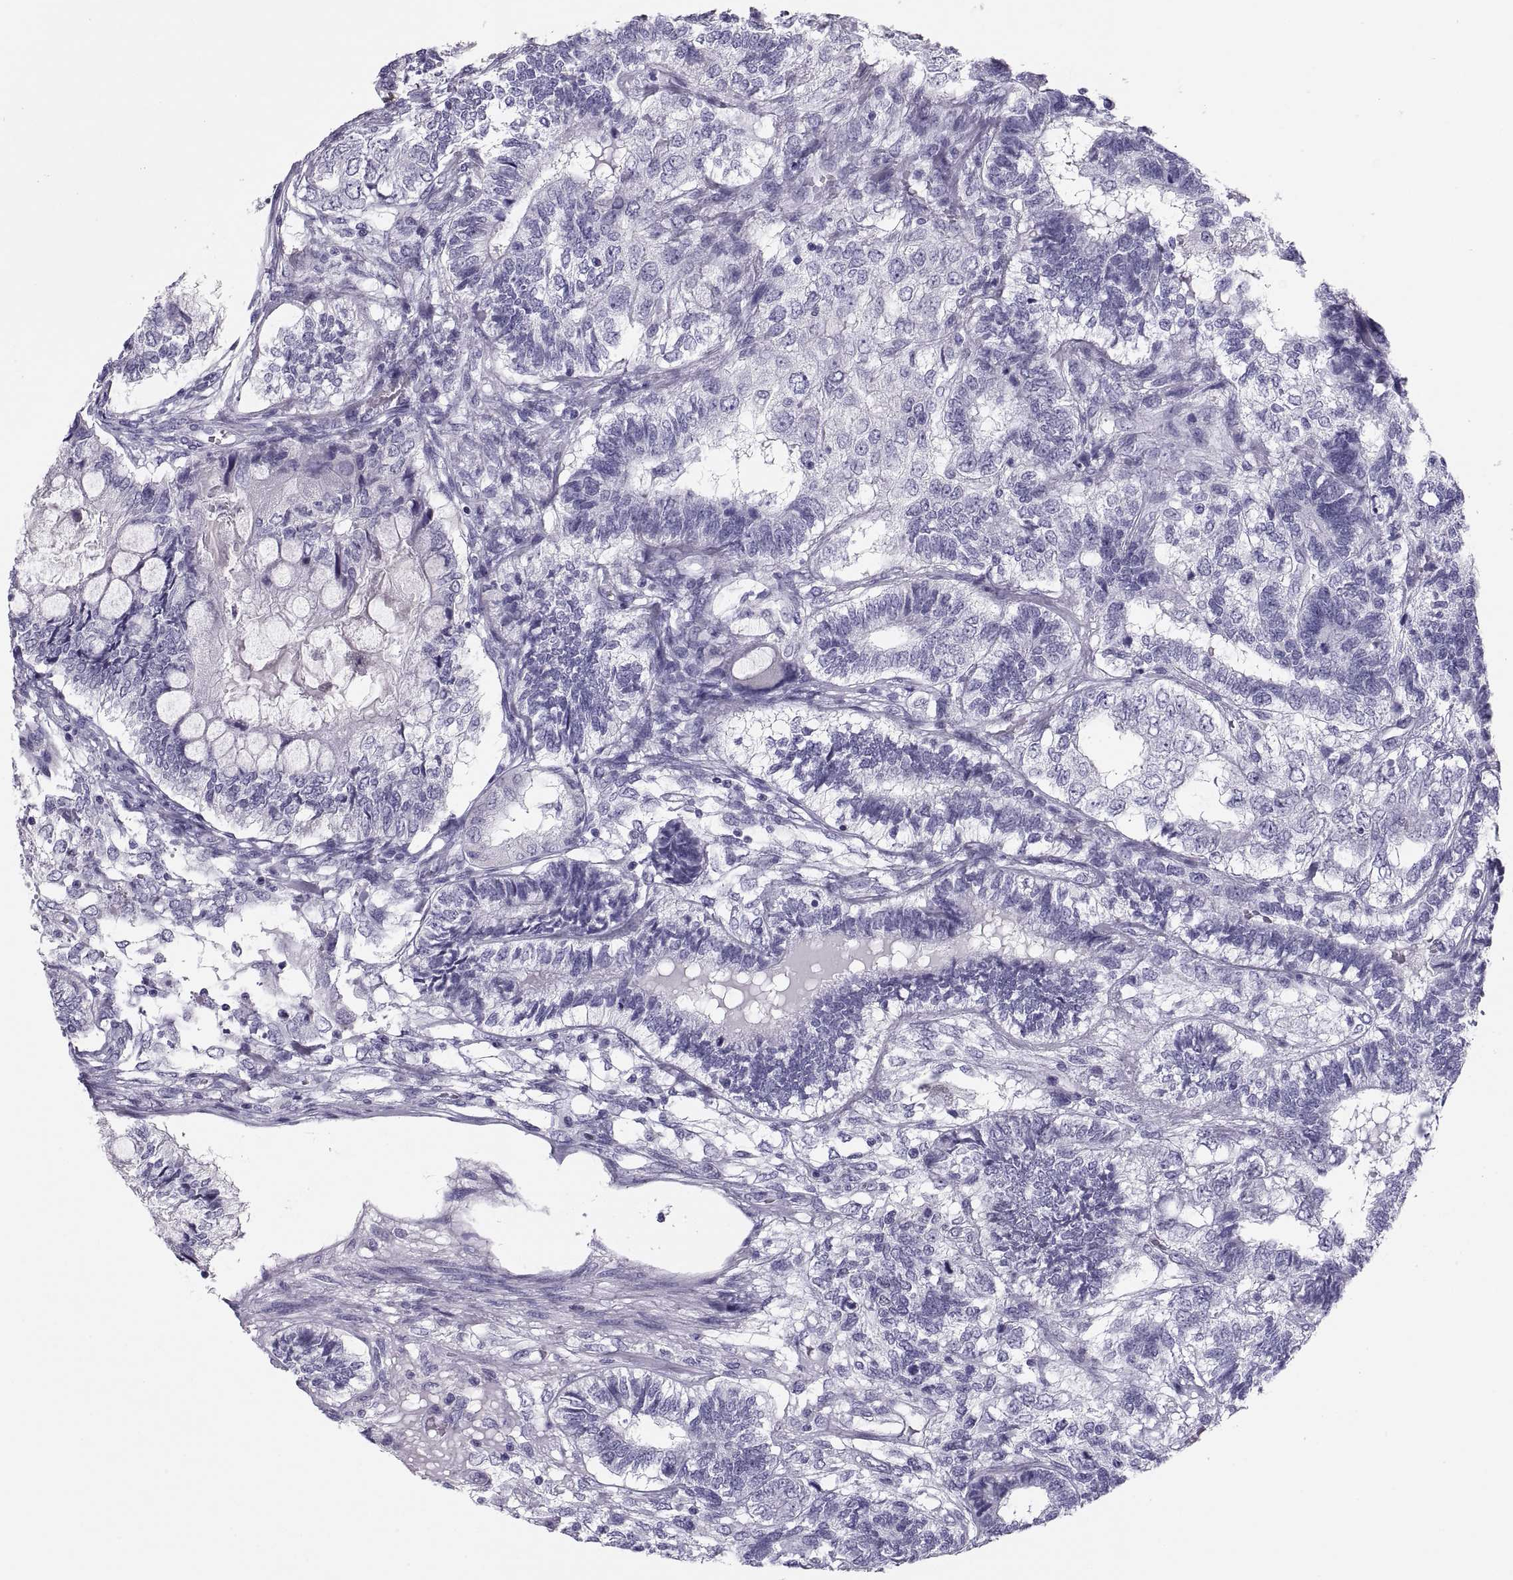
{"staining": {"intensity": "negative", "quantity": "none", "location": "none"}, "tissue": "testis cancer", "cell_type": "Tumor cells", "image_type": "cancer", "snomed": [{"axis": "morphology", "description": "Seminoma, NOS"}, {"axis": "morphology", "description": "Carcinoma, Embryonal, NOS"}, {"axis": "topography", "description": "Testis"}], "caption": "Tumor cells show no significant protein expression in testis cancer. (Brightfield microscopy of DAB IHC at high magnification).", "gene": "PAX2", "patient": {"sex": "male", "age": 41}}